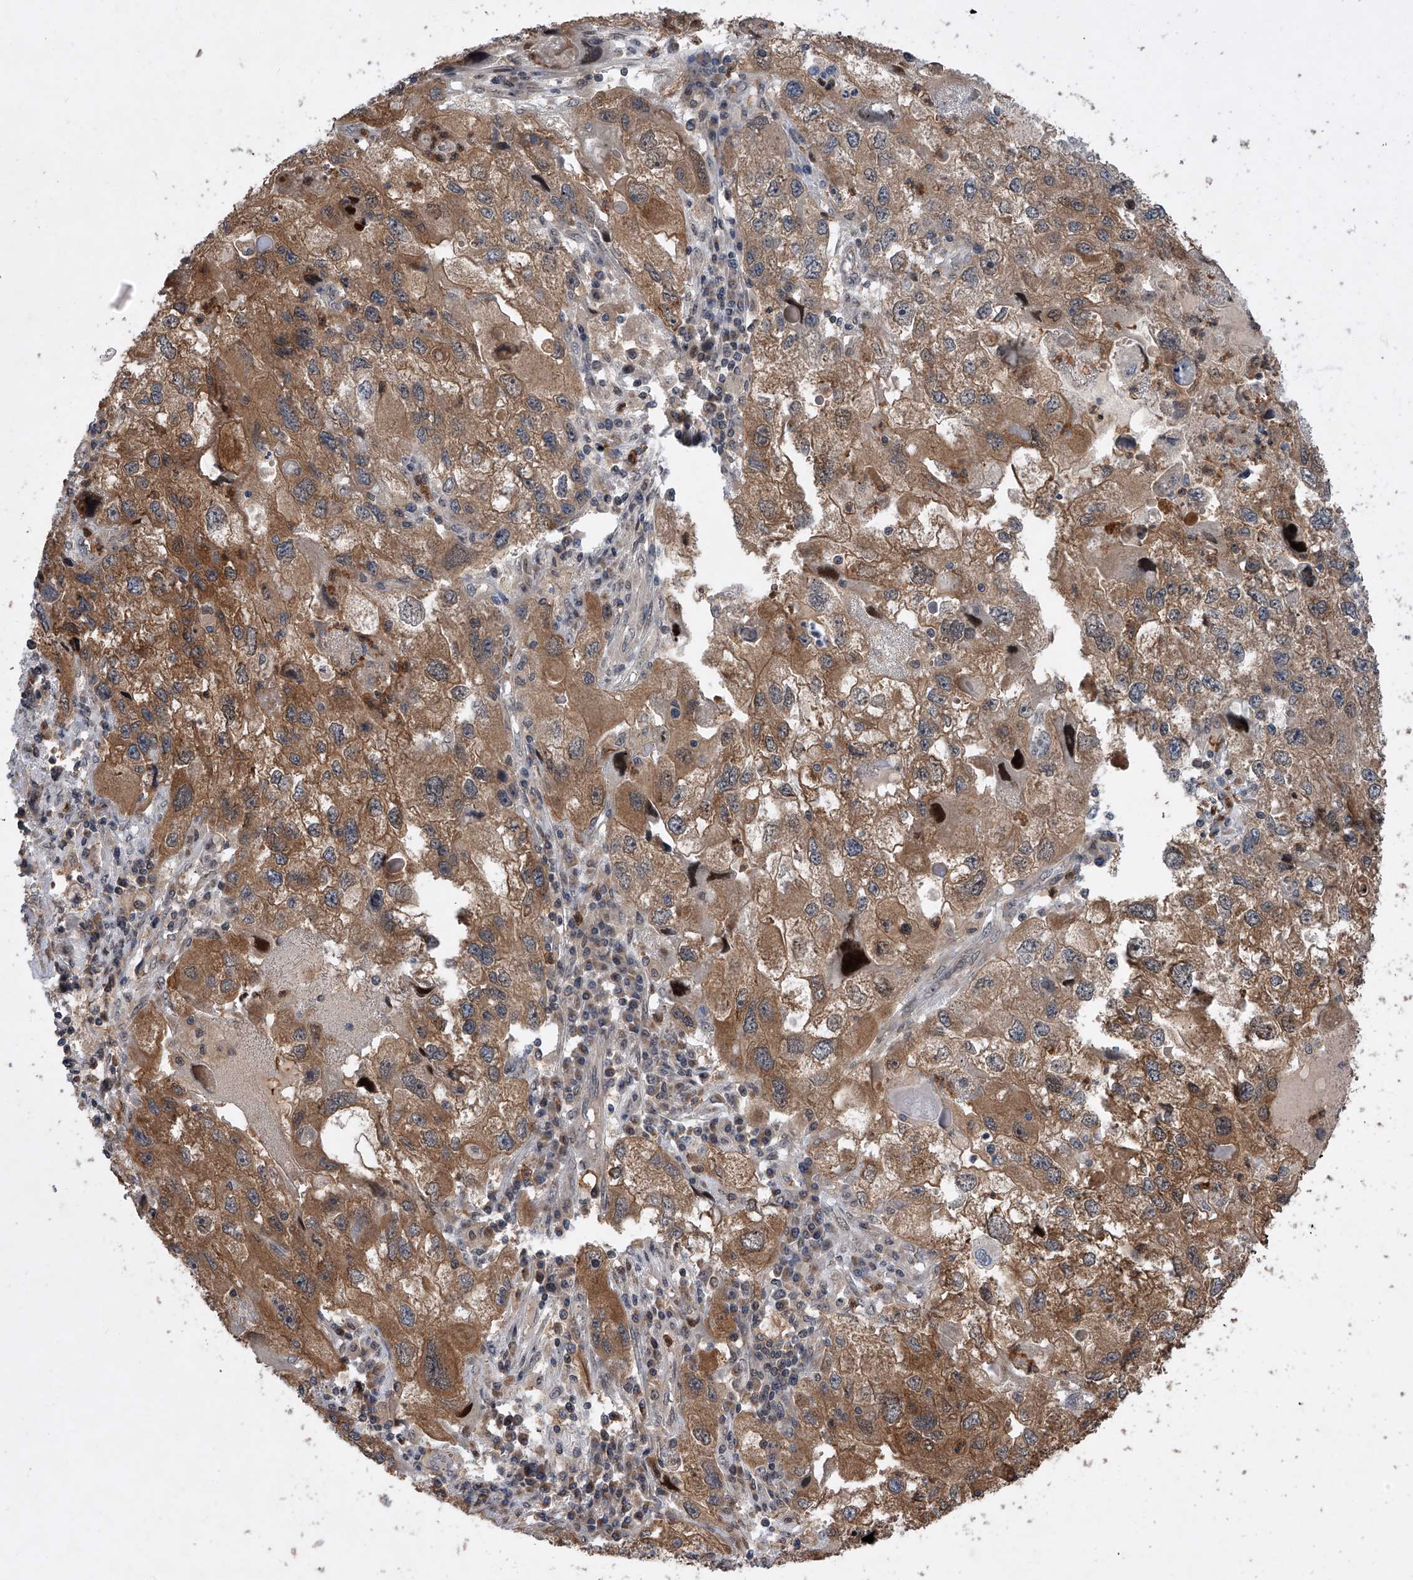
{"staining": {"intensity": "moderate", "quantity": ">75%", "location": "cytoplasmic/membranous"}, "tissue": "endometrial cancer", "cell_type": "Tumor cells", "image_type": "cancer", "snomed": [{"axis": "morphology", "description": "Adenocarcinoma, NOS"}, {"axis": "topography", "description": "Endometrium"}], "caption": "A medium amount of moderate cytoplasmic/membranous positivity is seen in approximately >75% of tumor cells in endometrial cancer tissue. The staining was performed using DAB, with brown indicating positive protein expression. Nuclei are stained blue with hematoxylin.", "gene": "BHLHE23", "patient": {"sex": "female", "age": 49}}